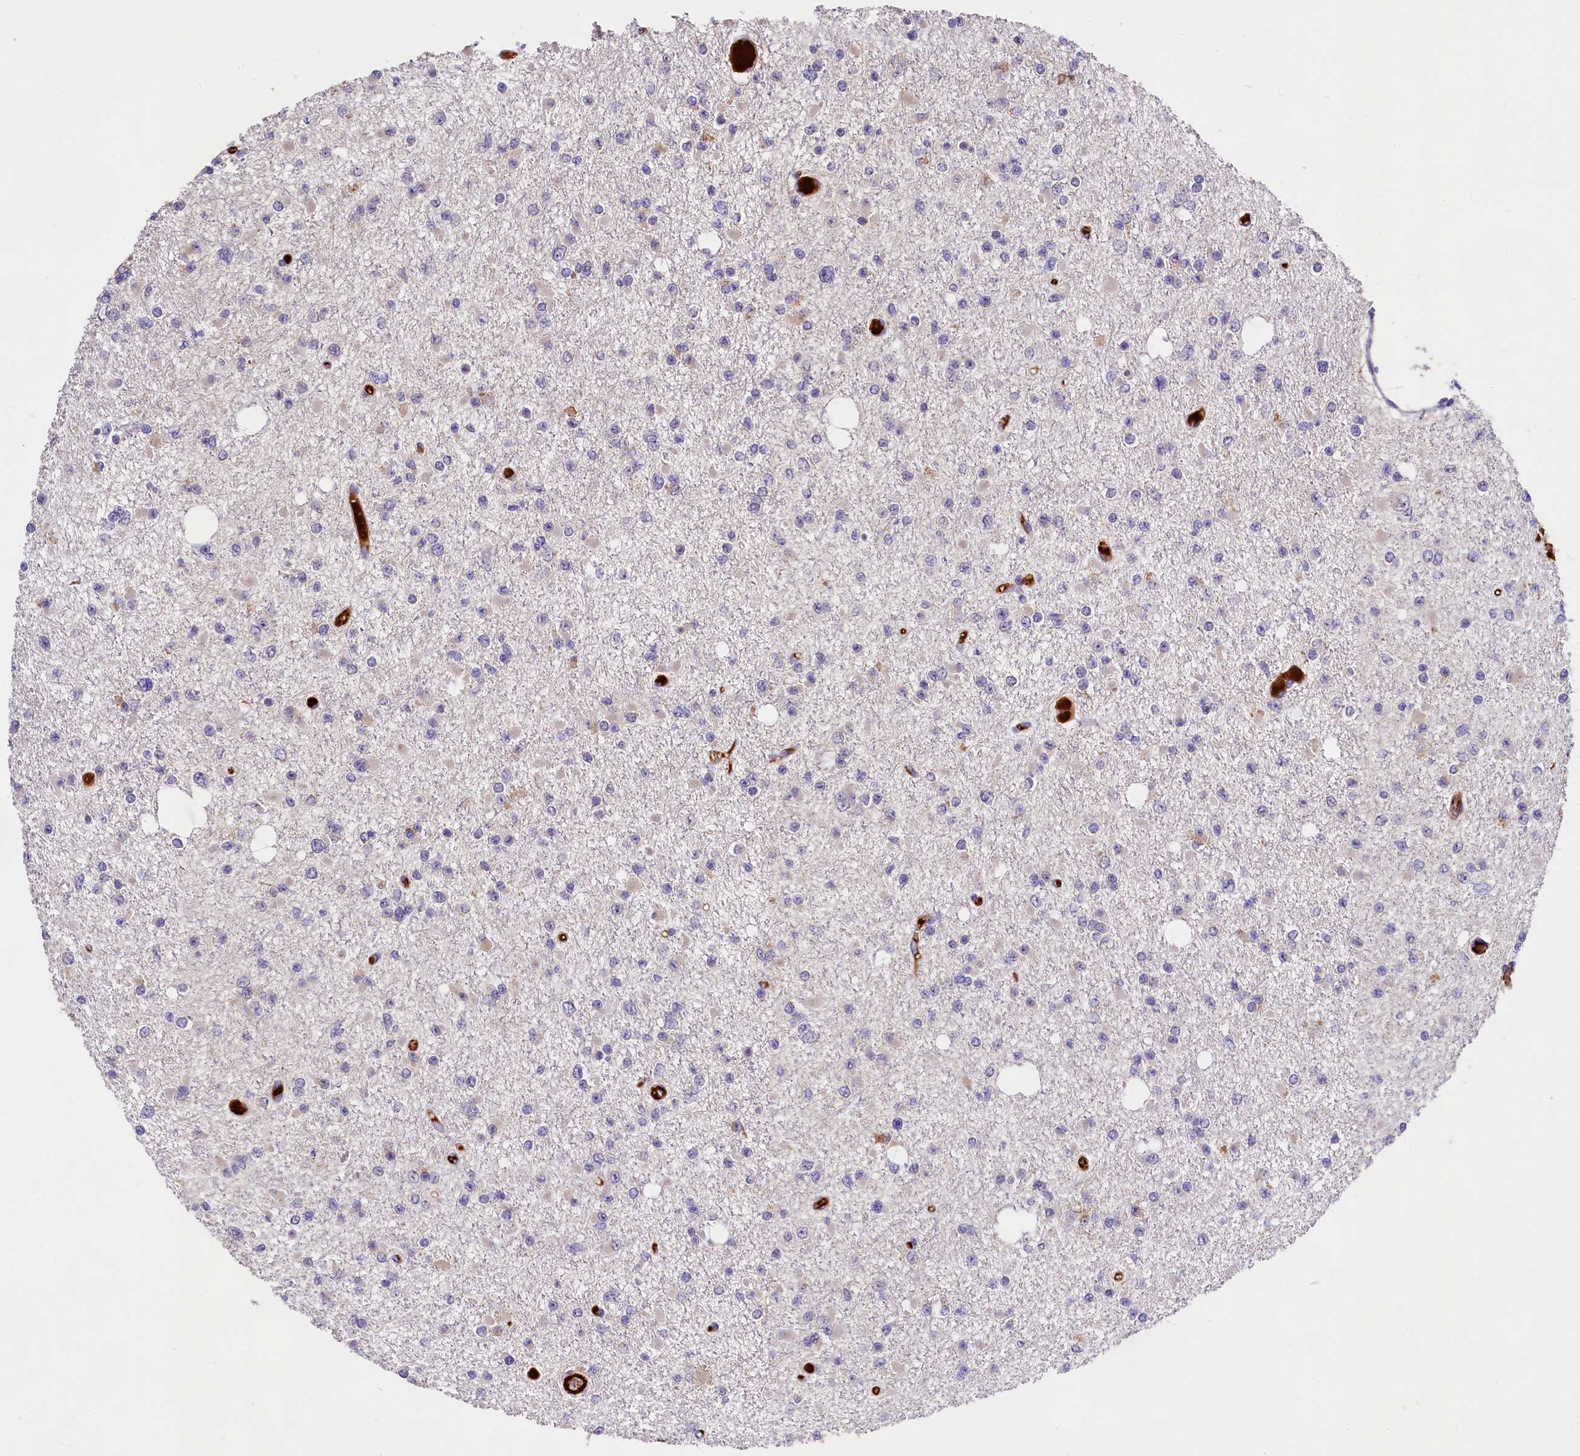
{"staining": {"intensity": "negative", "quantity": "none", "location": "none"}, "tissue": "glioma", "cell_type": "Tumor cells", "image_type": "cancer", "snomed": [{"axis": "morphology", "description": "Glioma, malignant, Low grade"}, {"axis": "topography", "description": "Brain"}], "caption": "Immunohistochemistry (IHC) histopathology image of human malignant low-grade glioma stained for a protein (brown), which reveals no expression in tumor cells.", "gene": "PHAF1", "patient": {"sex": "female", "age": 22}}